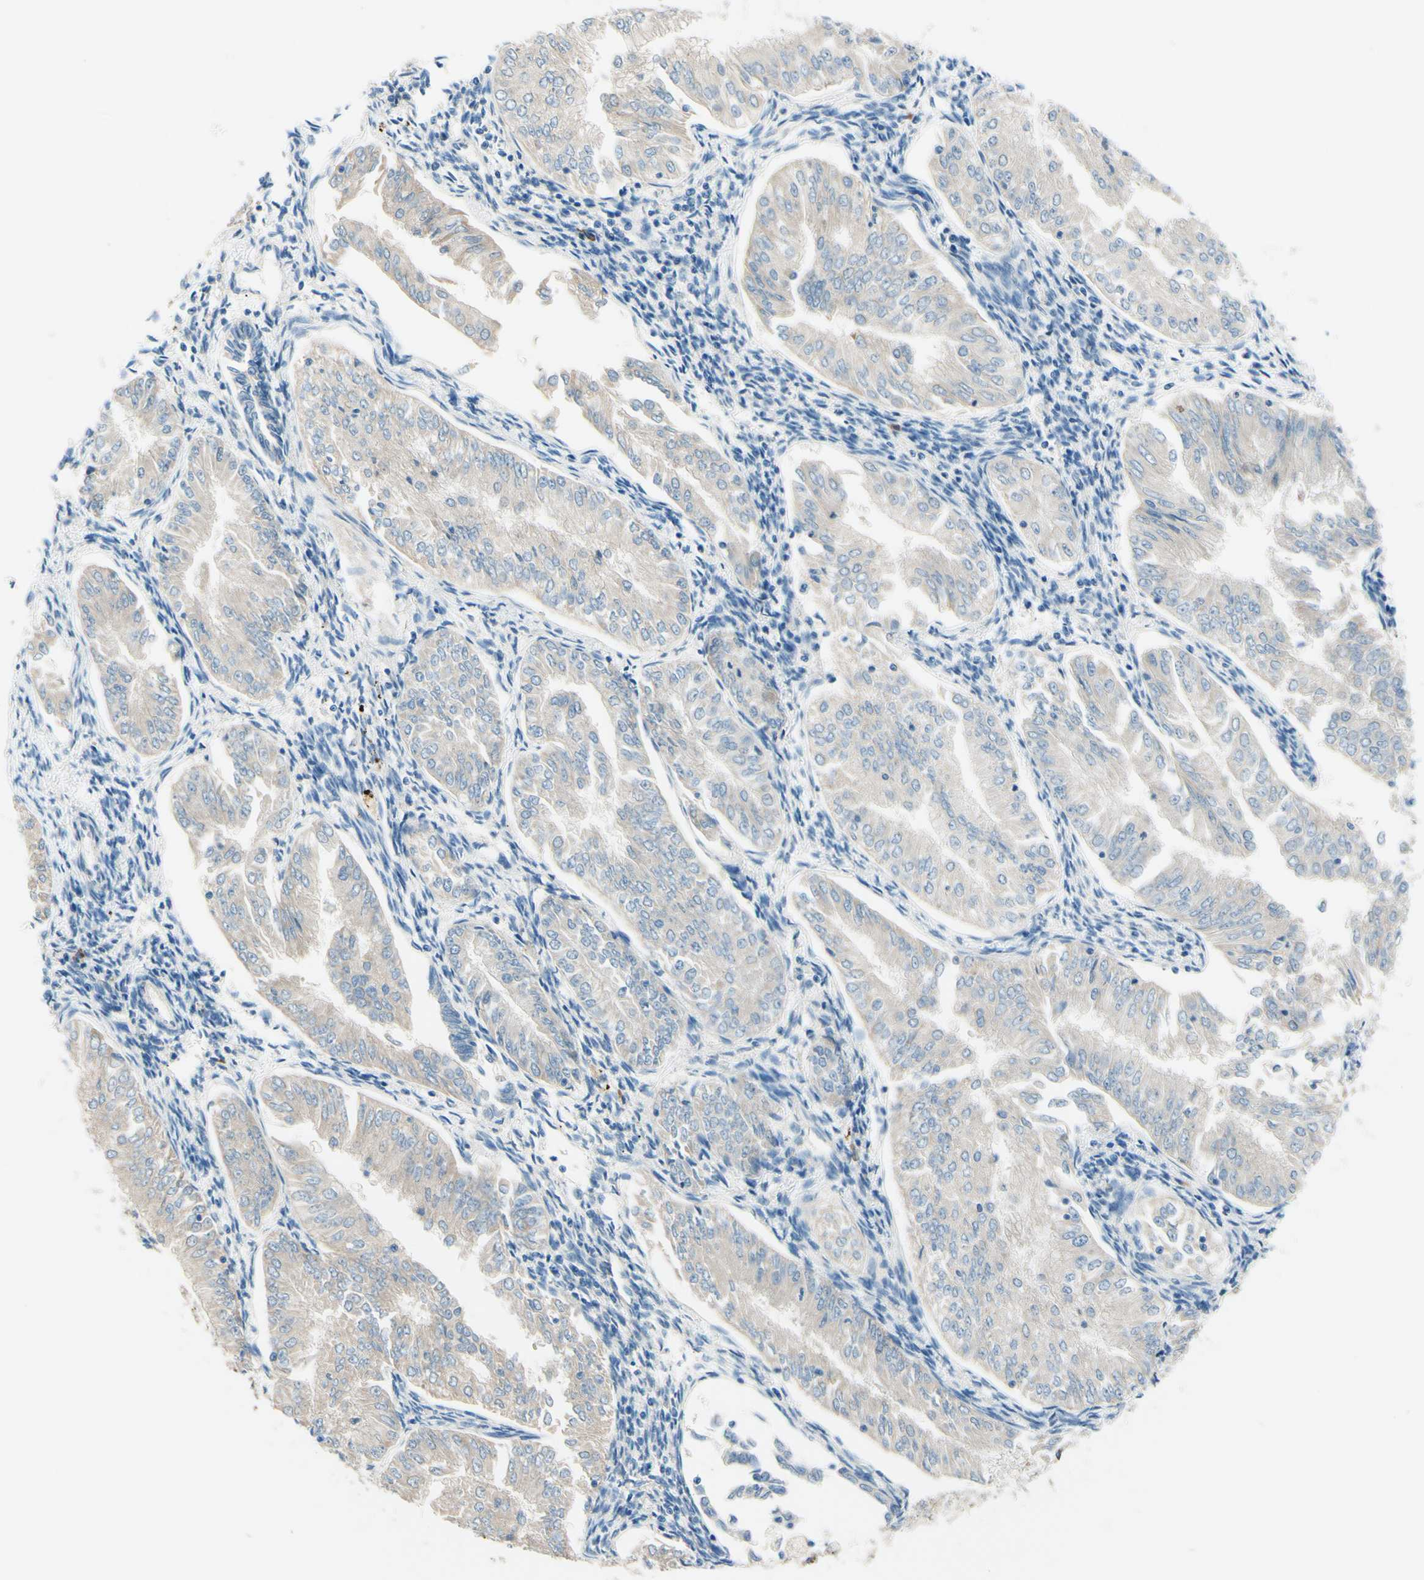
{"staining": {"intensity": "weak", "quantity": ">75%", "location": "cytoplasmic/membranous"}, "tissue": "endometrial cancer", "cell_type": "Tumor cells", "image_type": "cancer", "snomed": [{"axis": "morphology", "description": "Adenocarcinoma, NOS"}, {"axis": "topography", "description": "Endometrium"}], "caption": "Immunohistochemistry photomicrograph of neoplastic tissue: human endometrial cancer (adenocarcinoma) stained using immunohistochemistry (IHC) reveals low levels of weak protein expression localized specifically in the cytoplasmic/membranous of tumor cells, appearing as a cytoplasmic/membranous brown color.", "gene": "PASD1", "patient": {"sex": "female", "age": 53}}